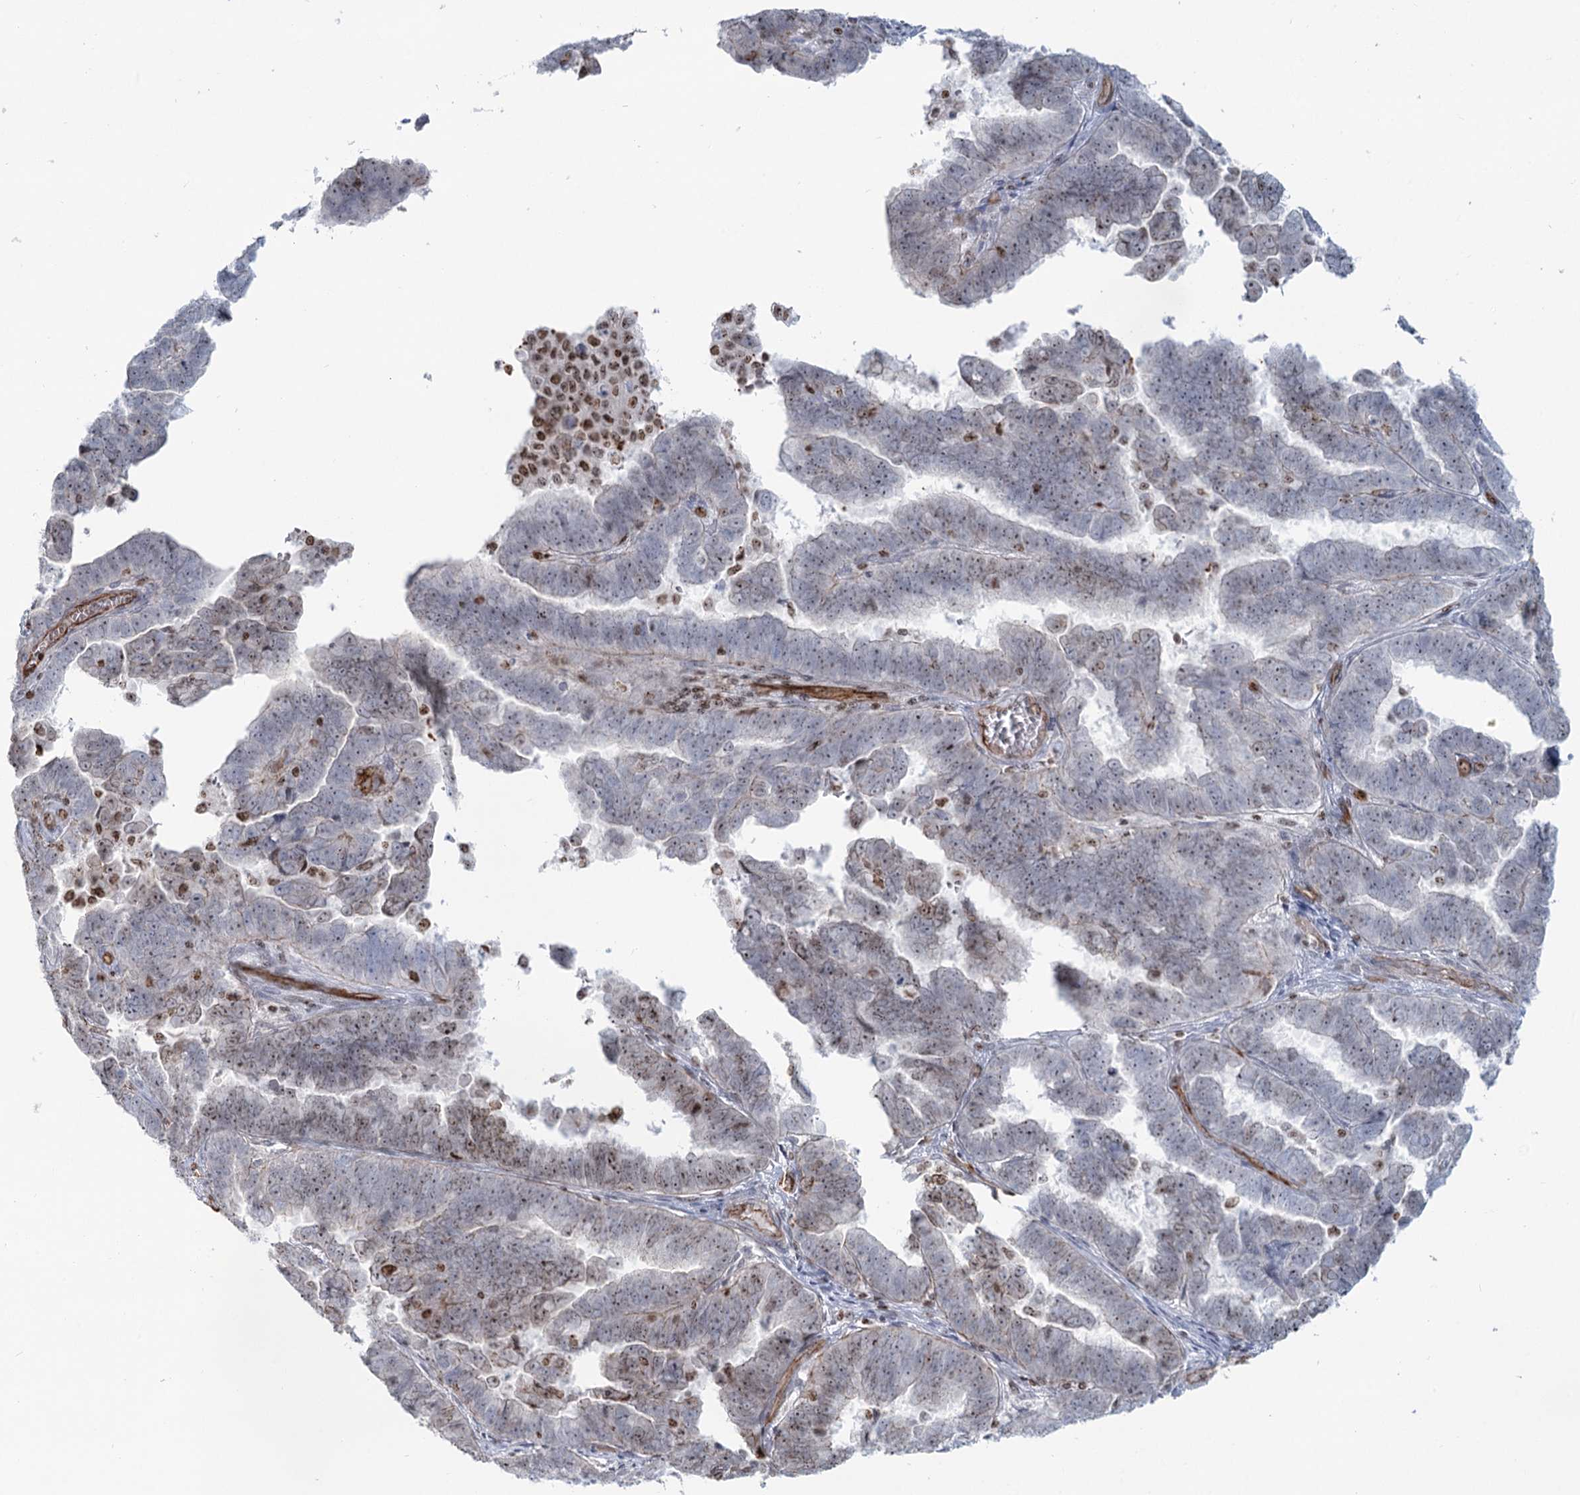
{"staining": {"intensity": "moderate", "quantity": "25%-75%", "location": "nuclear"}, "tissue": "endometrial cancer", "cell_type": "Tumor cells", "image_type": "cancer", "snomed": [{"axis": "morphology", "description": "Adenocarcinoma, NOS"}, {"axis": "topography", "description": "Endometrium"}], "caption": "Protein analysis of endometrial adenocarcinoma tissue demonstrates moderate nuclear expression in about 25%-75% of tumor cells.", "gene": "ZFYVE28", "patient": {"sex": "female", "age": 75}}